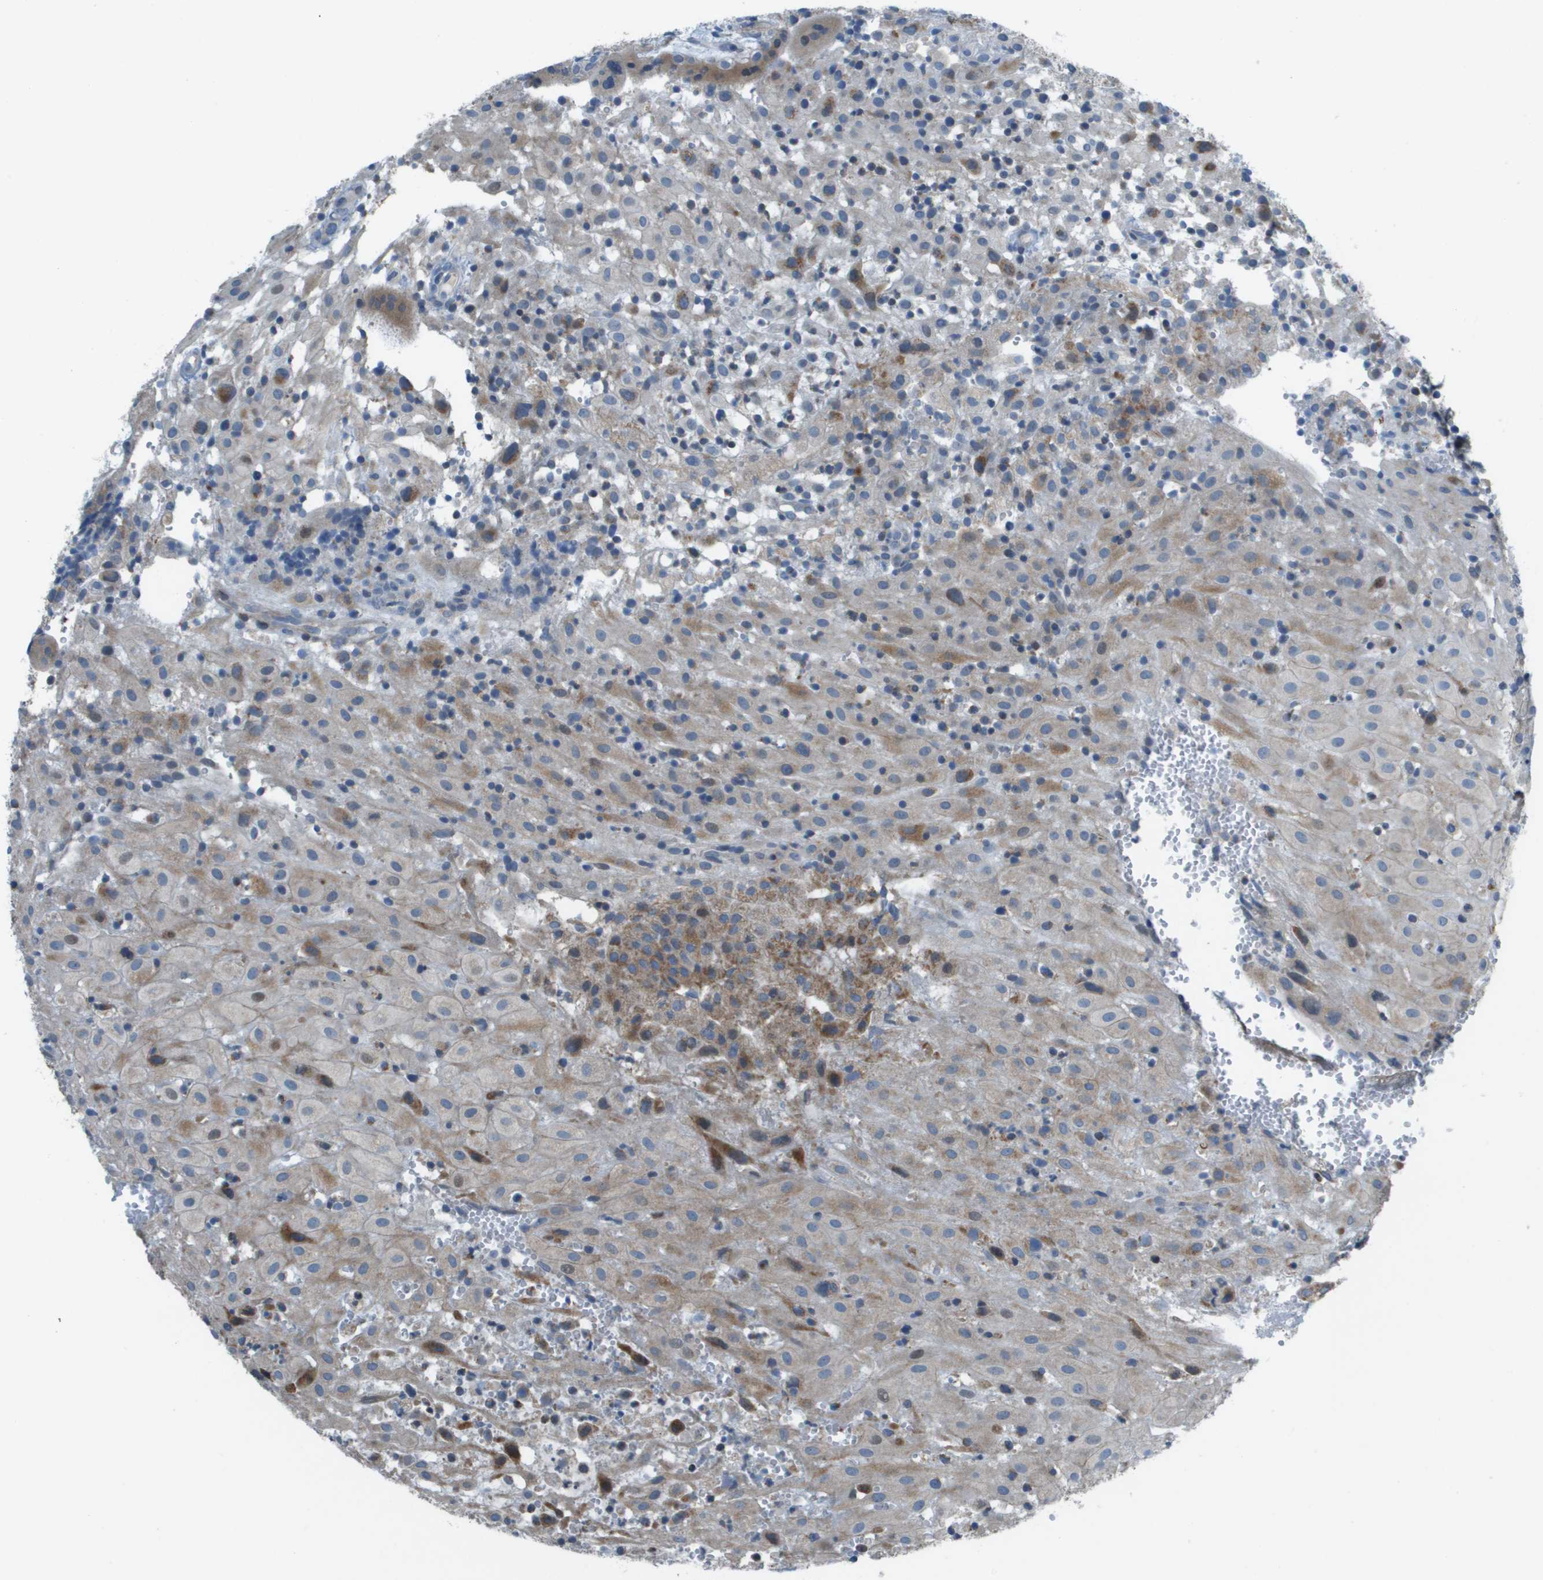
{"staining": {"intensity": "moderate", "quantity": "<25%", "location": "cytoplasmic/membranous"}, "tissue": "placenta", "cell_type": "Decidual cells", "image_type": "normal", "snomed": [{"axis": "morphology", "description": "Normal tissue, NOS"}, {"axis": "topography", "description": "Placenta"}], "caption": "An immunohistochemistry micrograph of unremarkable tissue is shown. Protein staining in brown labels moderate cytoplasmic/membranous positivity in placenta within decidual cells. (DAB (3,3'-diaminobenzidine) = brown stain, brightfield microscopy at high magnification).", "gene": "GALNT6", "patient": {"sex": "female", "age": 18}}